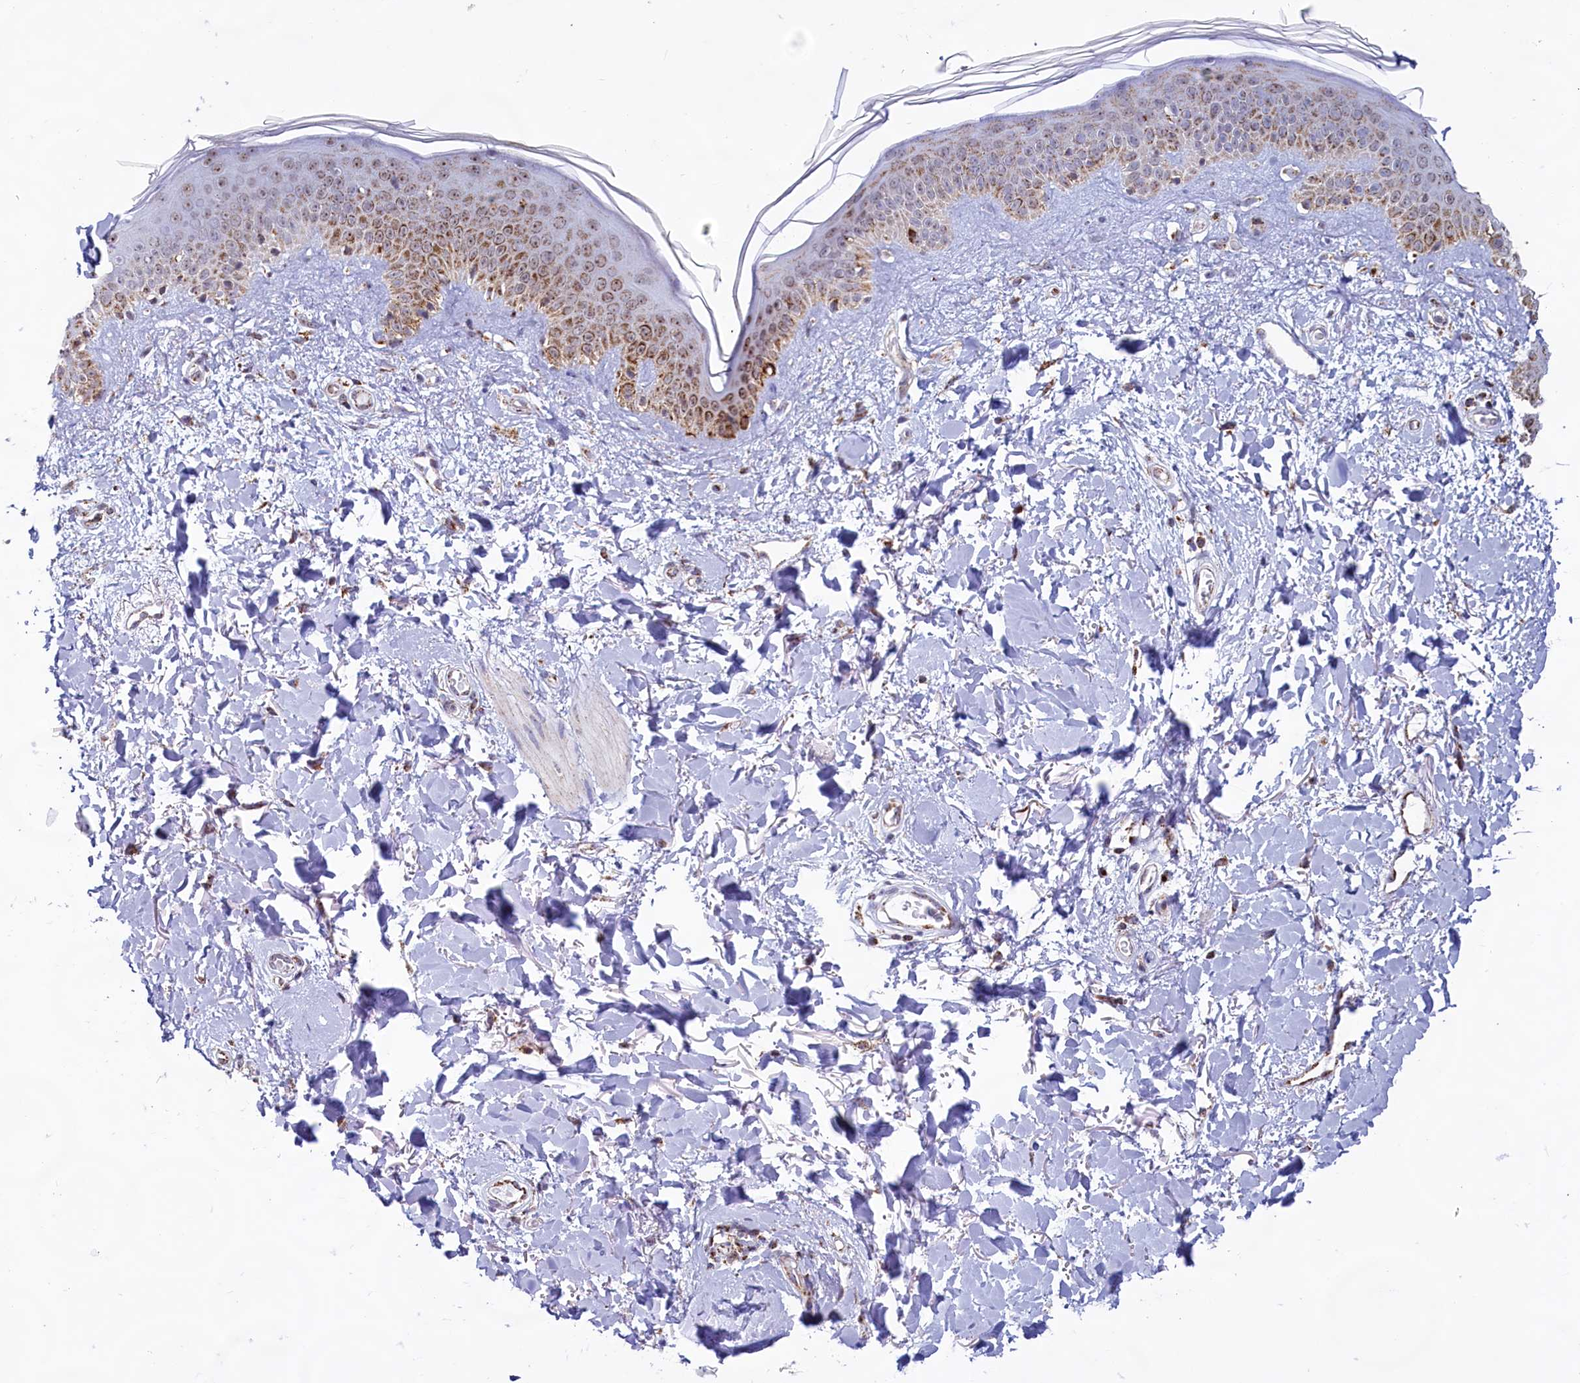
{"staining": {"intensity": "negative", "quantity": "none", "location": "none"}, "tissue": "skin", "cell_type": "Fibroblasts", "image_type": "normal", "snomed": [{"axis": "morphology", "description": "Normal tissue, NOS"}, {"axis": "topography", "description": "Skin"}], "caption": "Histopathology image shows no significant protein expression in fibroblasts of unremarkable skin.", "gene": "C1D", "patient": {"sex": "female", "age": 58}}